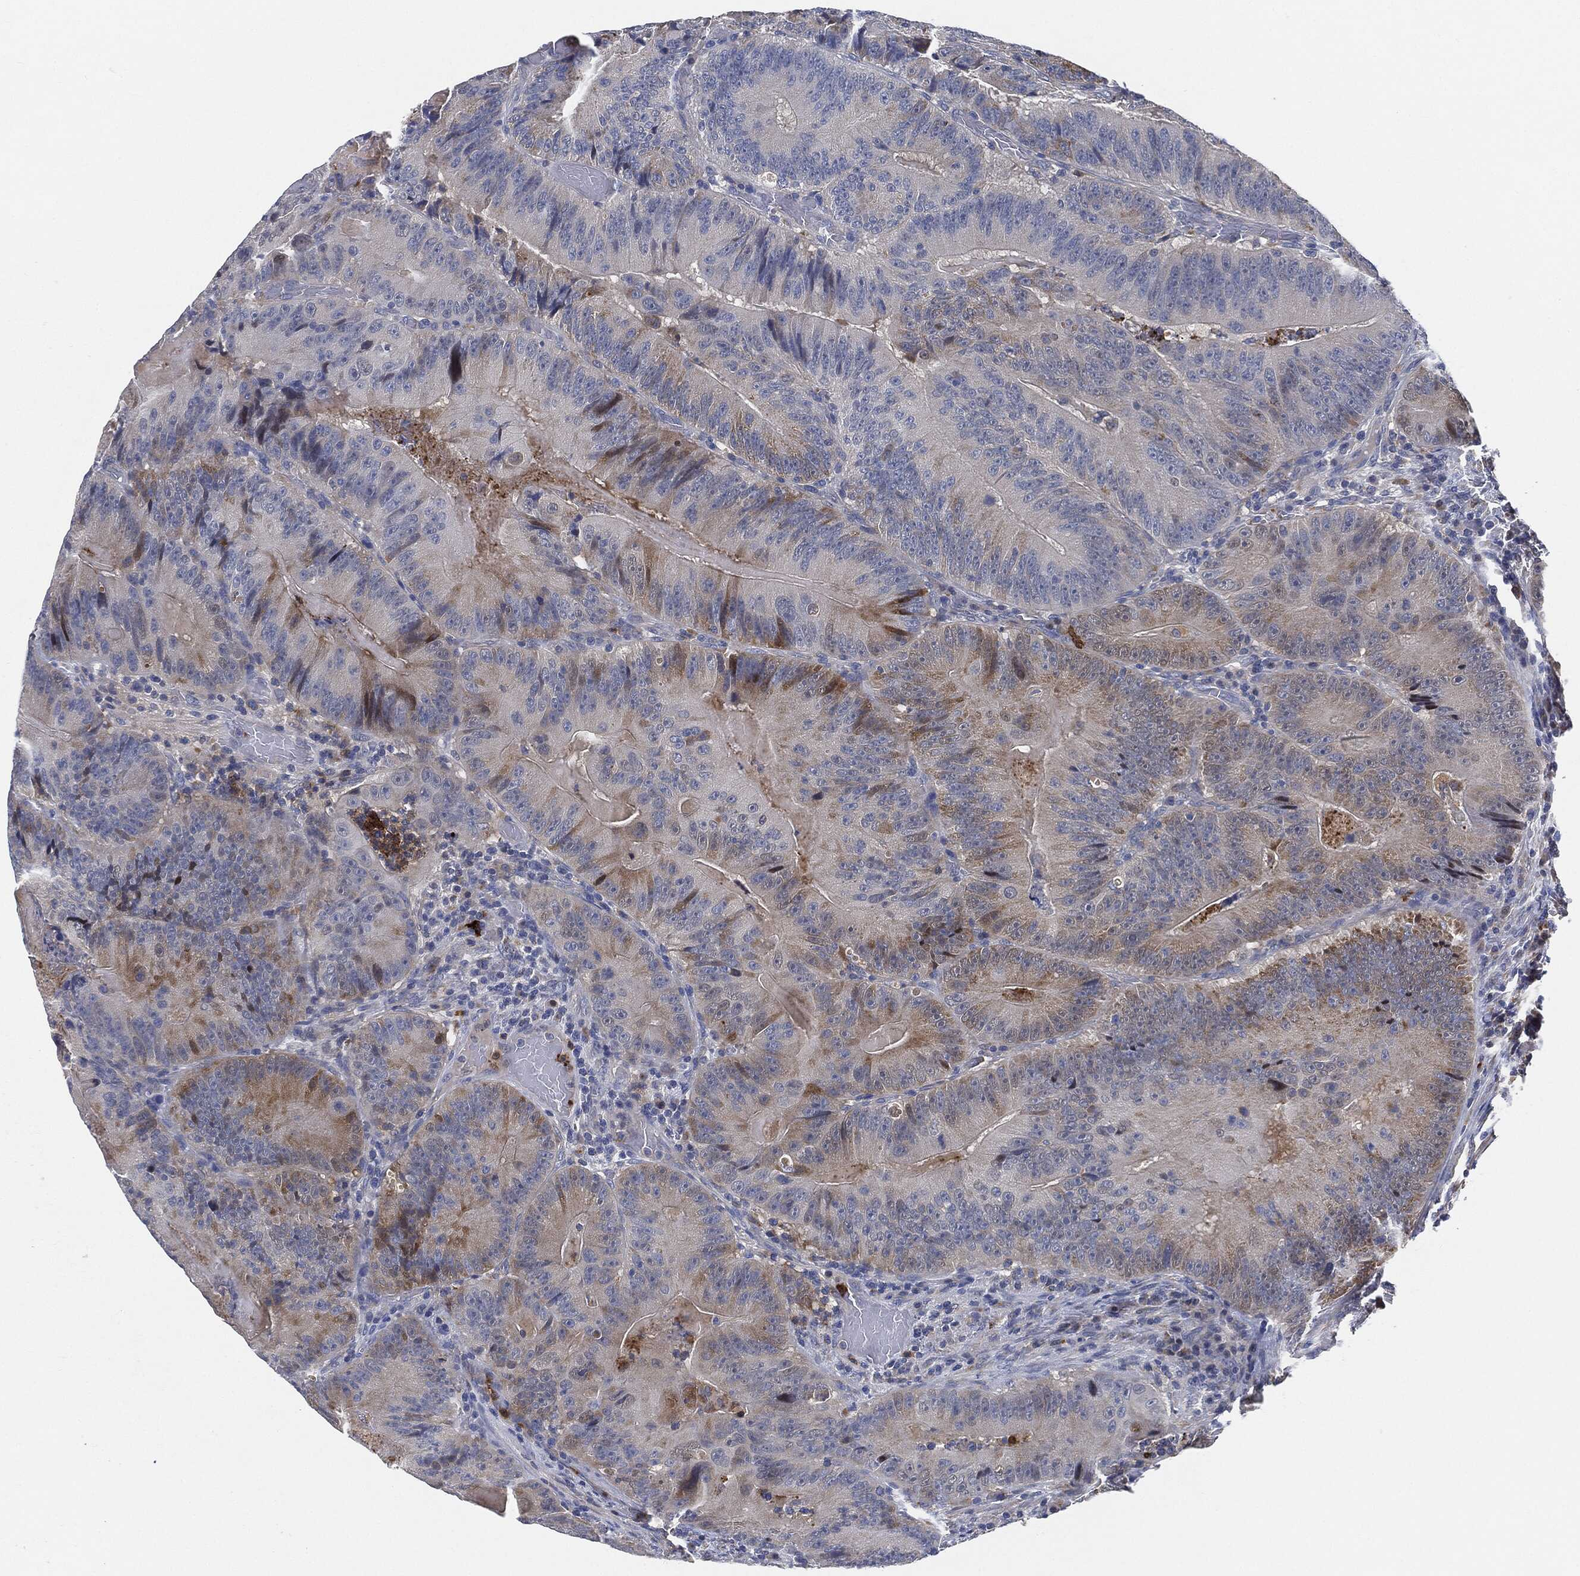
{"staining": {"intensity": "moderate", "quantity": "<25%", "location": "cytoplasmic/membranous"}, "tissue": "colorectal cancer", "cell_type": "Tumor cells", "image_type": "cancer", "snomed": [{"axis": "morphology", "description": "Adenocarcinoma, NOS"}, {"axis": "topography", "description": "Colon"}], "caption": "Immunohistochemistry (IHC) image of human colorectal cancer stained for a protein (brown), which displays low levels of moderate cytoplasmic/membranous expression in approximately <25% of tumor cells.", "gene": "VSIG4", "patient": {"sex": "female", "age": 86}}